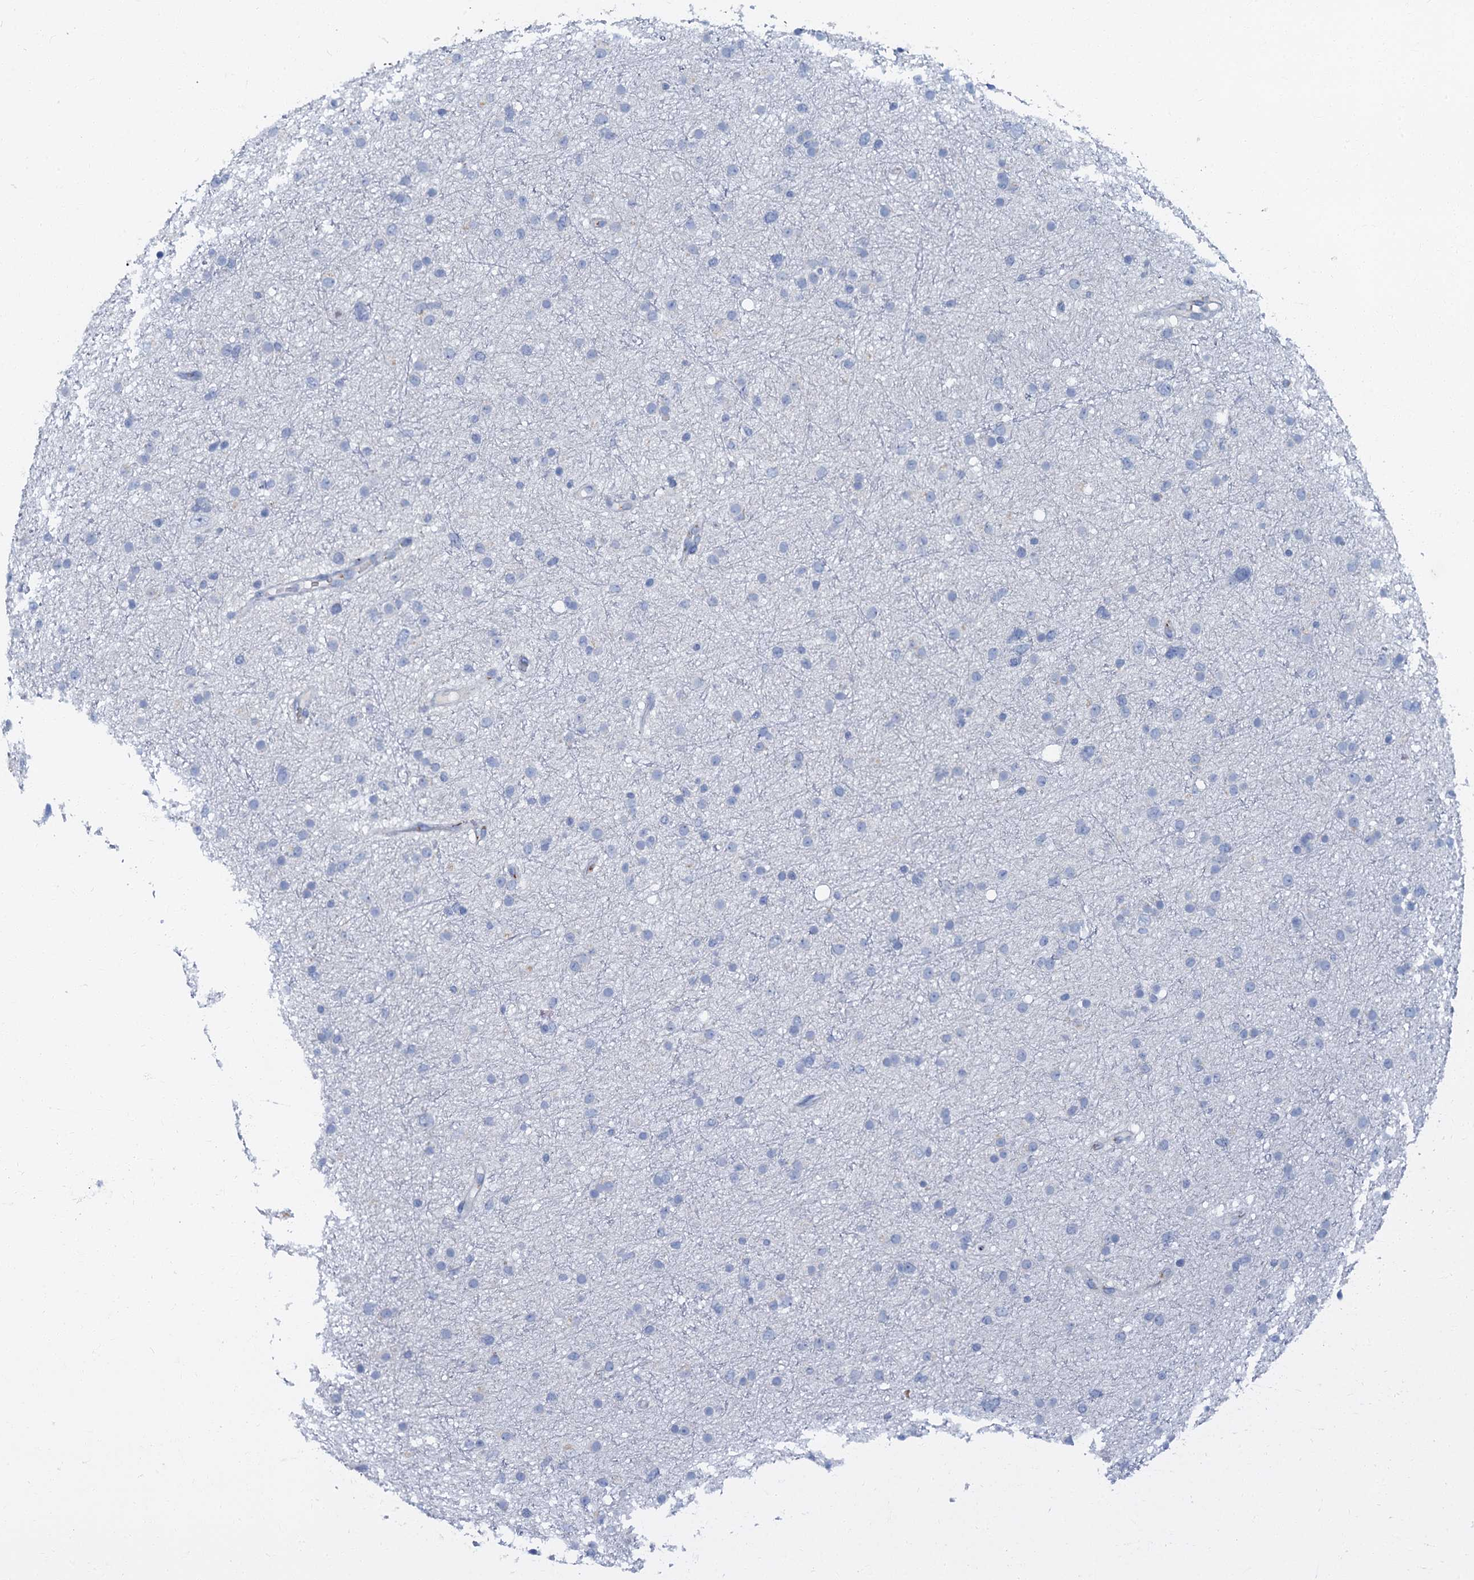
{"staining": {"intensity": "negative", "quantity": "none", "location": "none"}, "tissue": "glioma", "cell_type": "Tumor cells", "image_type": "cancer", "snomed": [{"axis": "morphology", "description": "Glioma, malignant, Low grade"}, {"axis": "topography", "description": "Cerebral cortex"}], "caption": "Tumor cells show no significant protein staining in malignant glioma (low-grade). Brightfield microscopy of immunohistochemistry stained with DAB (brown) and hematoxylin (blue), captured at high magnification.", "gene": "LYPD3", "patient": {"sex": "female", "age": 39}}